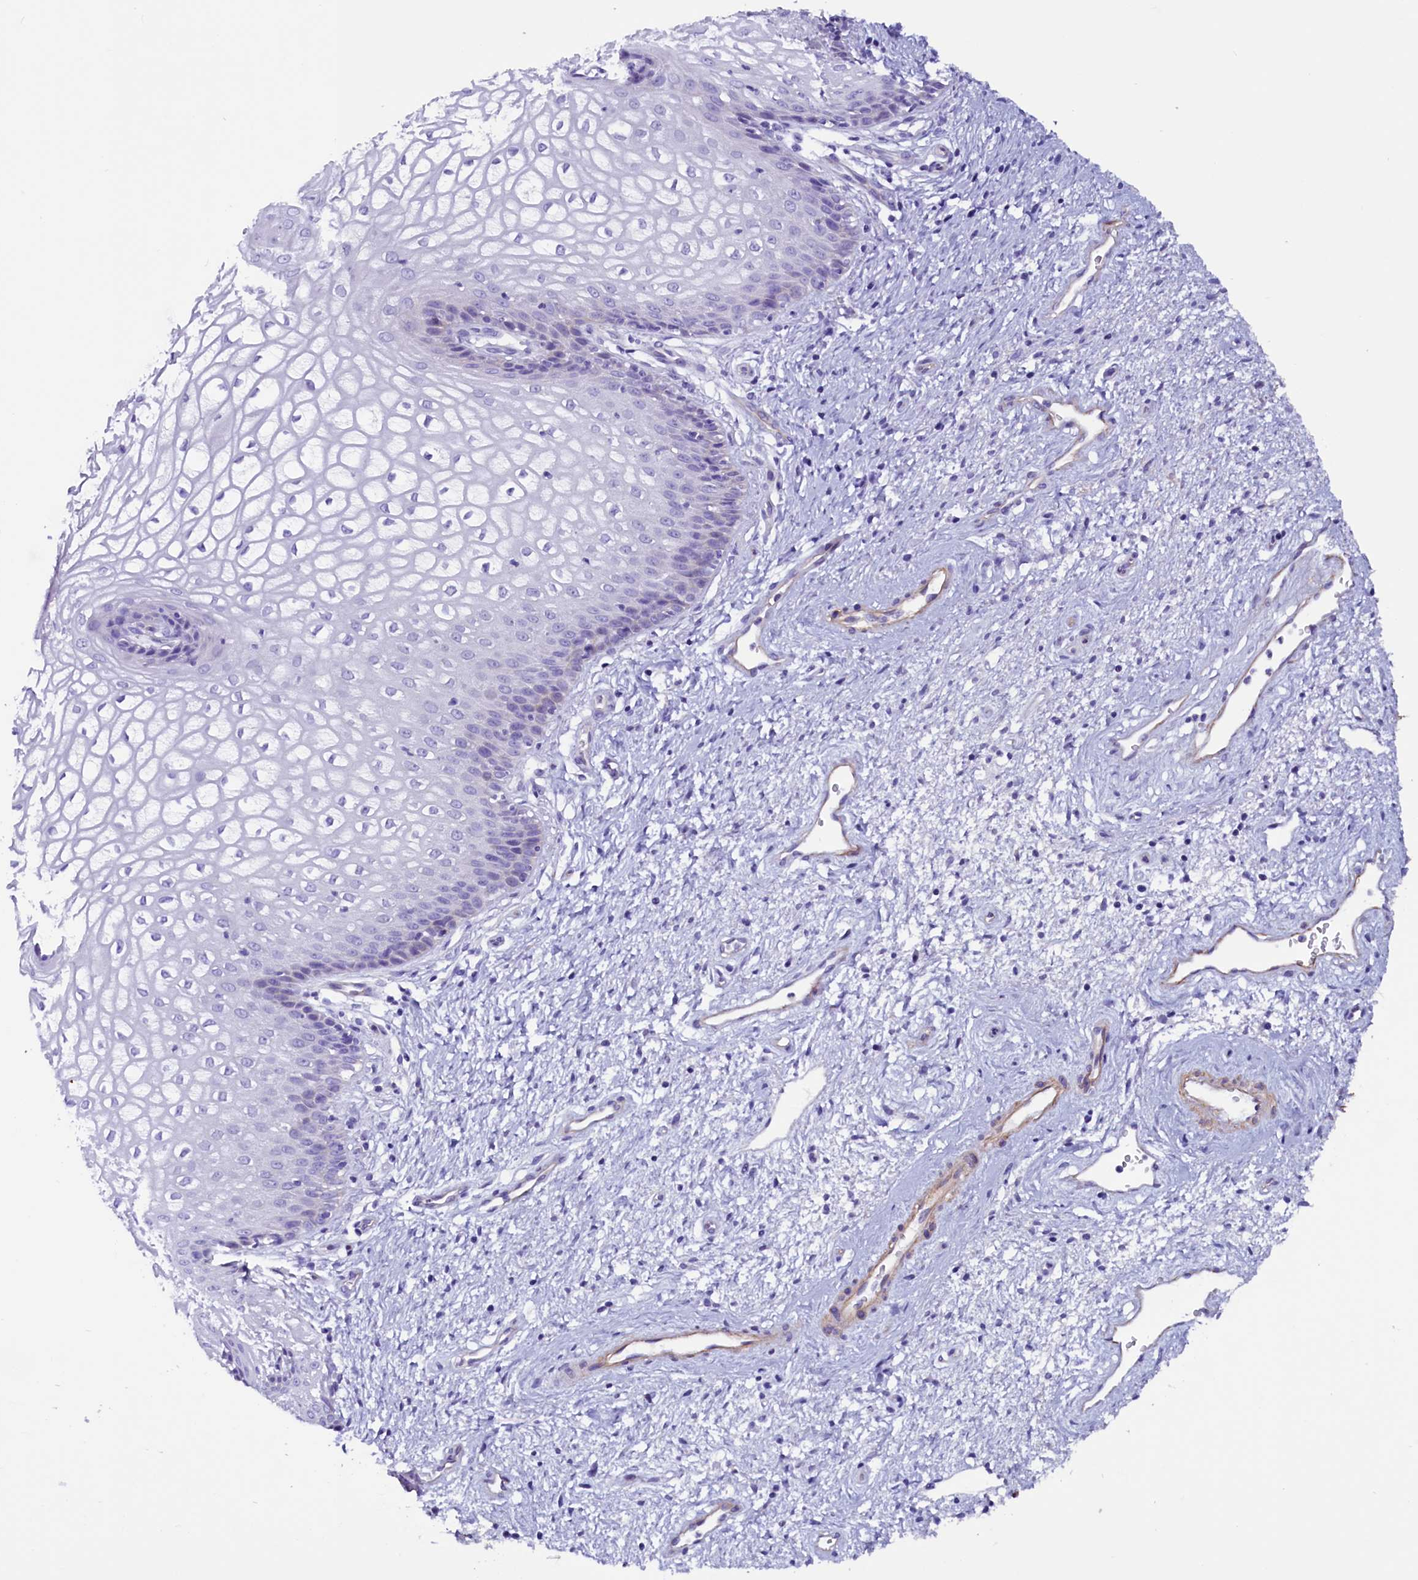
{"staining": {"intensity": "negative", "quantity": "none", "location": "none"}, "tissue": "vagina", "cell_type": "Squamous epithelial cells", "image_type": "normal", "snomed": [{"axis": "morphology", "description": "Normal tissue, NOS"}, {"axis": "topography", "description": "Vagina"}], "caption": "IHC histopathology image of normal vagina: human vagina stained with DAB shows no significant protein staining in squamous epithelial cells.", "gene": "ZNF749", "patient": {"sex": "female", "age": 34}}